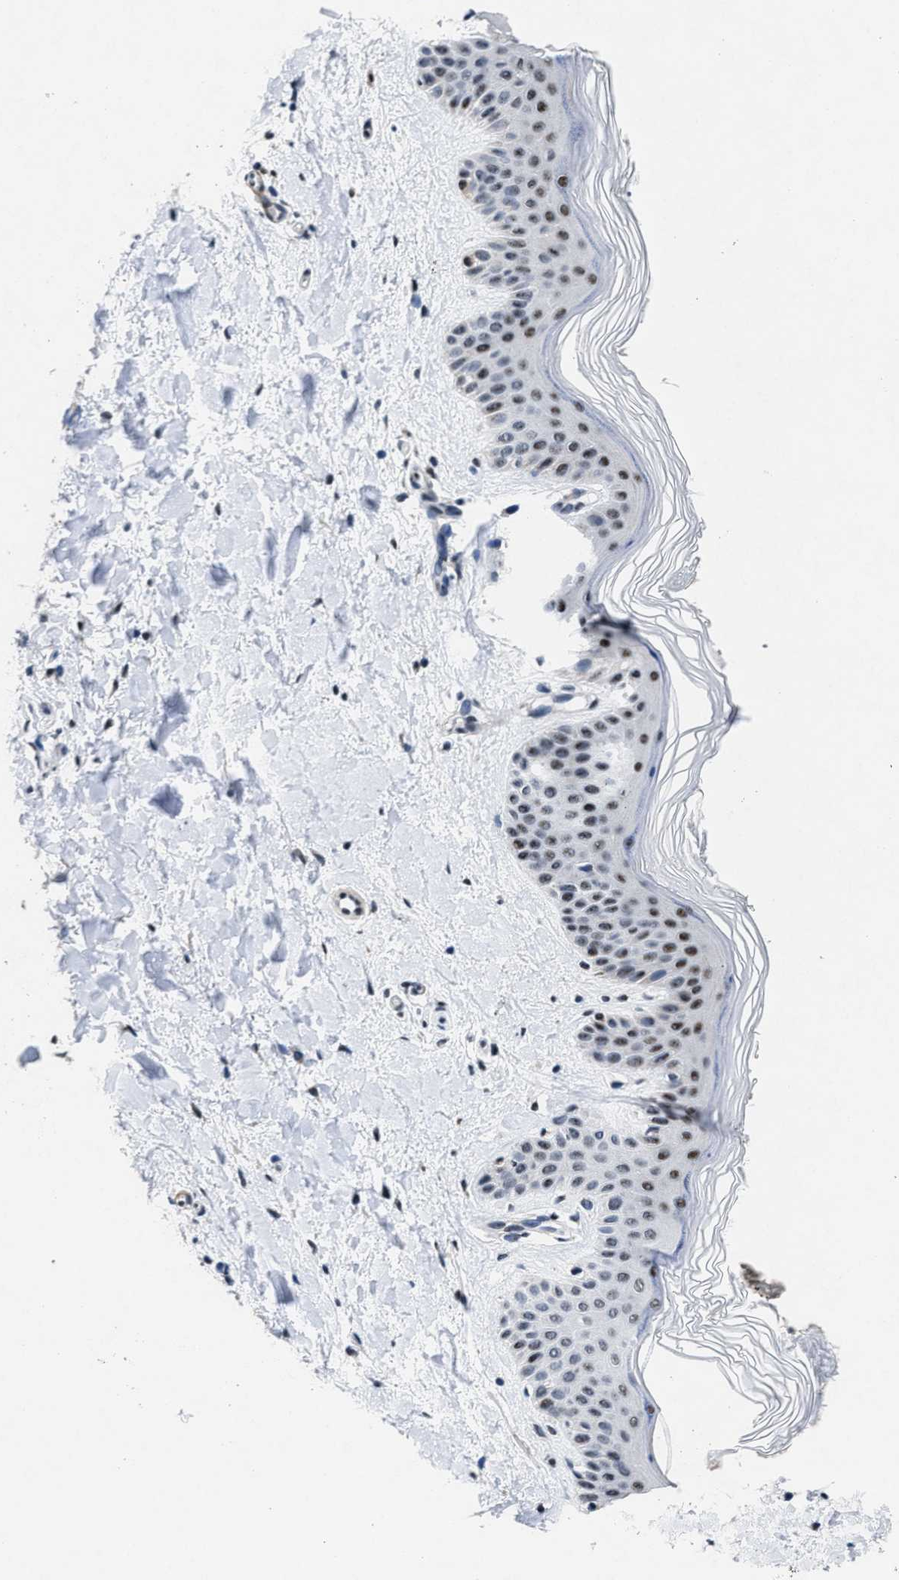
{"staining": {"intensity": "moderate", "quantity": ">75%", "location": "cytoplasmic/membranous"}, "tissue": "skin", "cell_type": "Fibroblasts", "image_type": "normal", "snomed": [{"axis": "morphology", "description": "Normal tissue, NOS"}, {"axis": "morphology", "description": "Malignant melanoma, Metastatic site"}, {"axis": "topography", "description": "Skin"}], "caption": "Moderate cytoplasmic/membranous protein positivity is present in about >75% of fibroblasts in skin.", "gene": "ID3", "patient": {"sex": "male", "age": 41}}